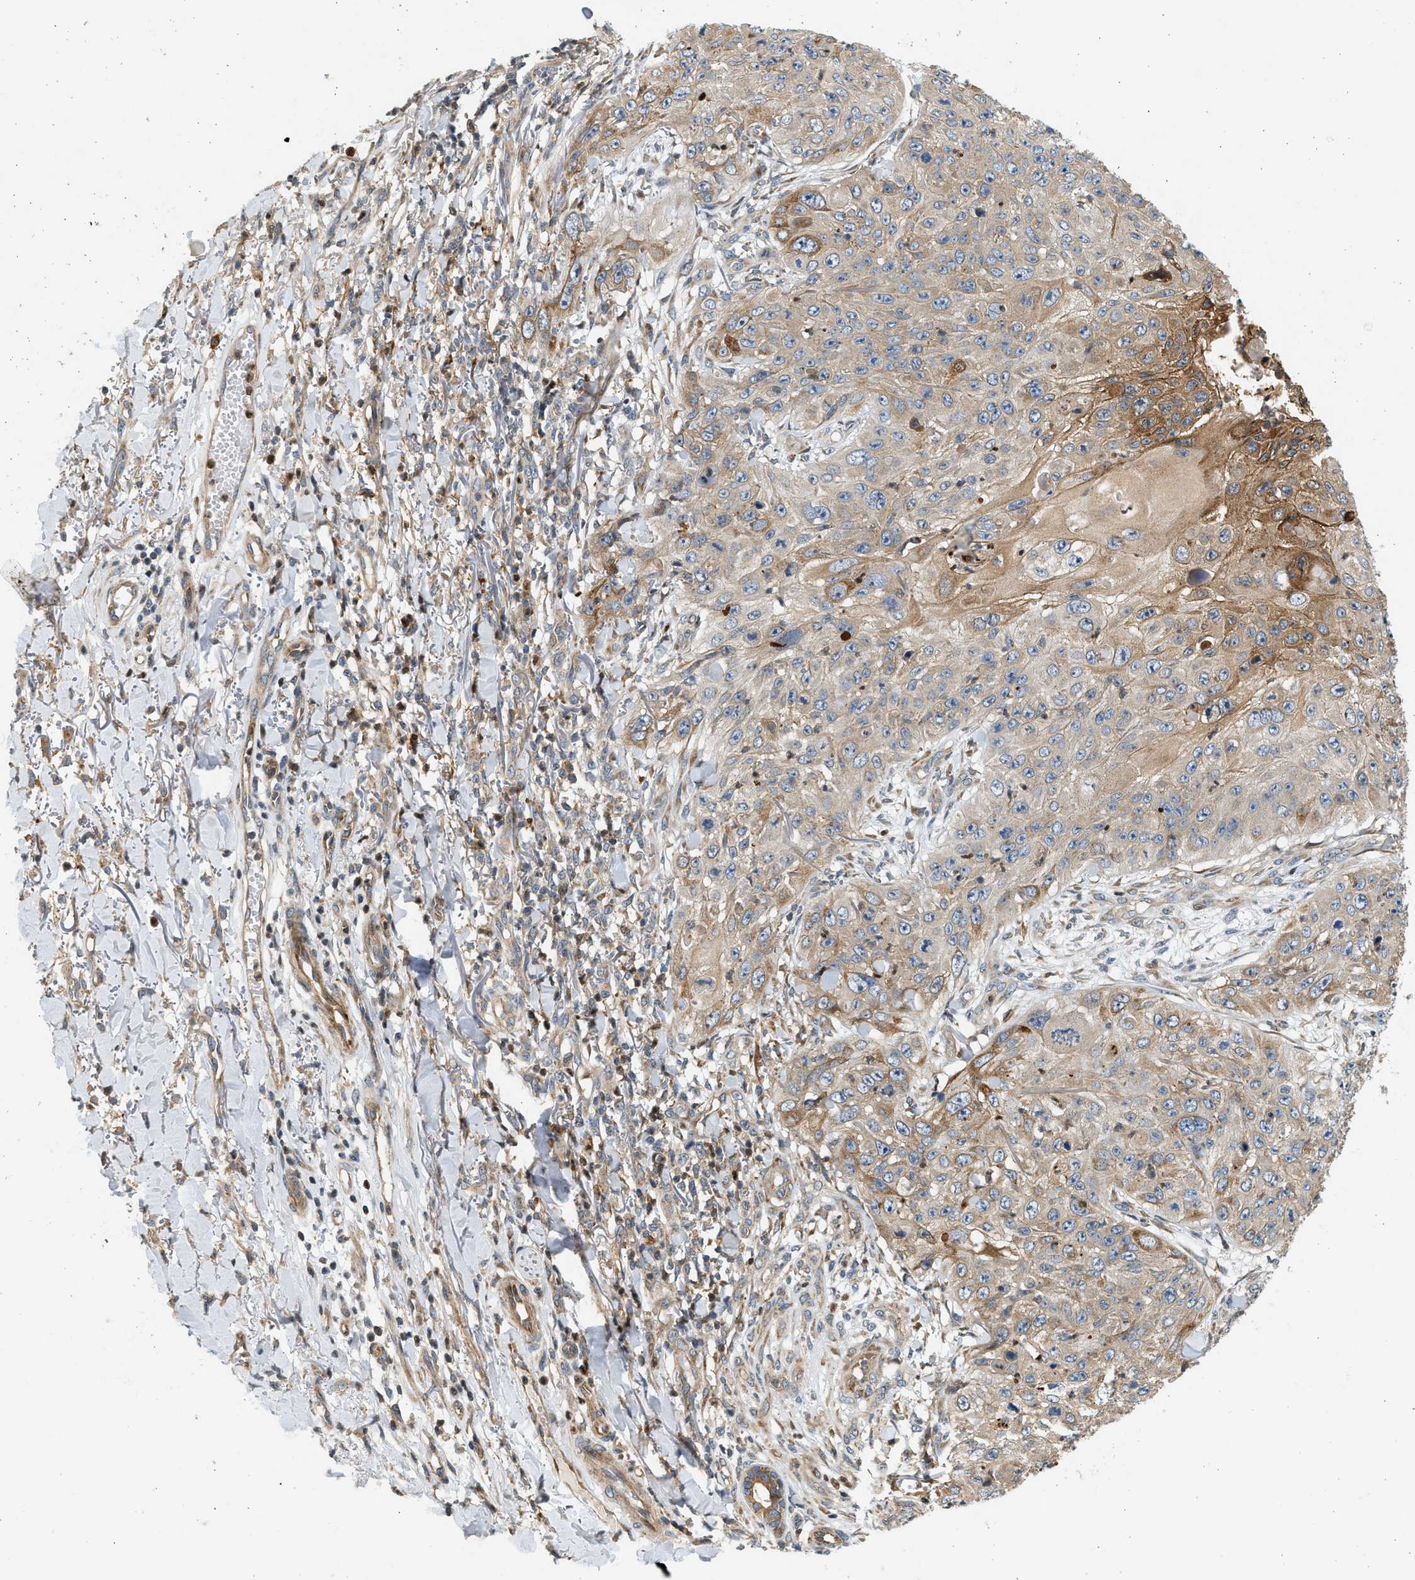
{"staining": {"intensity": "moderate", "quantity": "<25%", "location": "cytoplasmic/membranous"}, "tissue": "skin cancer", "cell_type": "Tumor cells", "image_type": "cancer", "snomed": [{"axis": "morphology", "description": "Squamous cell carcinoma, NOS"}, {"axis": "topography", "description": "Skin"}], "caption": "Tumor cells display moderate cytoplasmic/membranous staining in about <25% of cells in skin squamous cell carcinoma.", "gene": "NRSN2", "patient": {"sex": "female", "age": 80}}